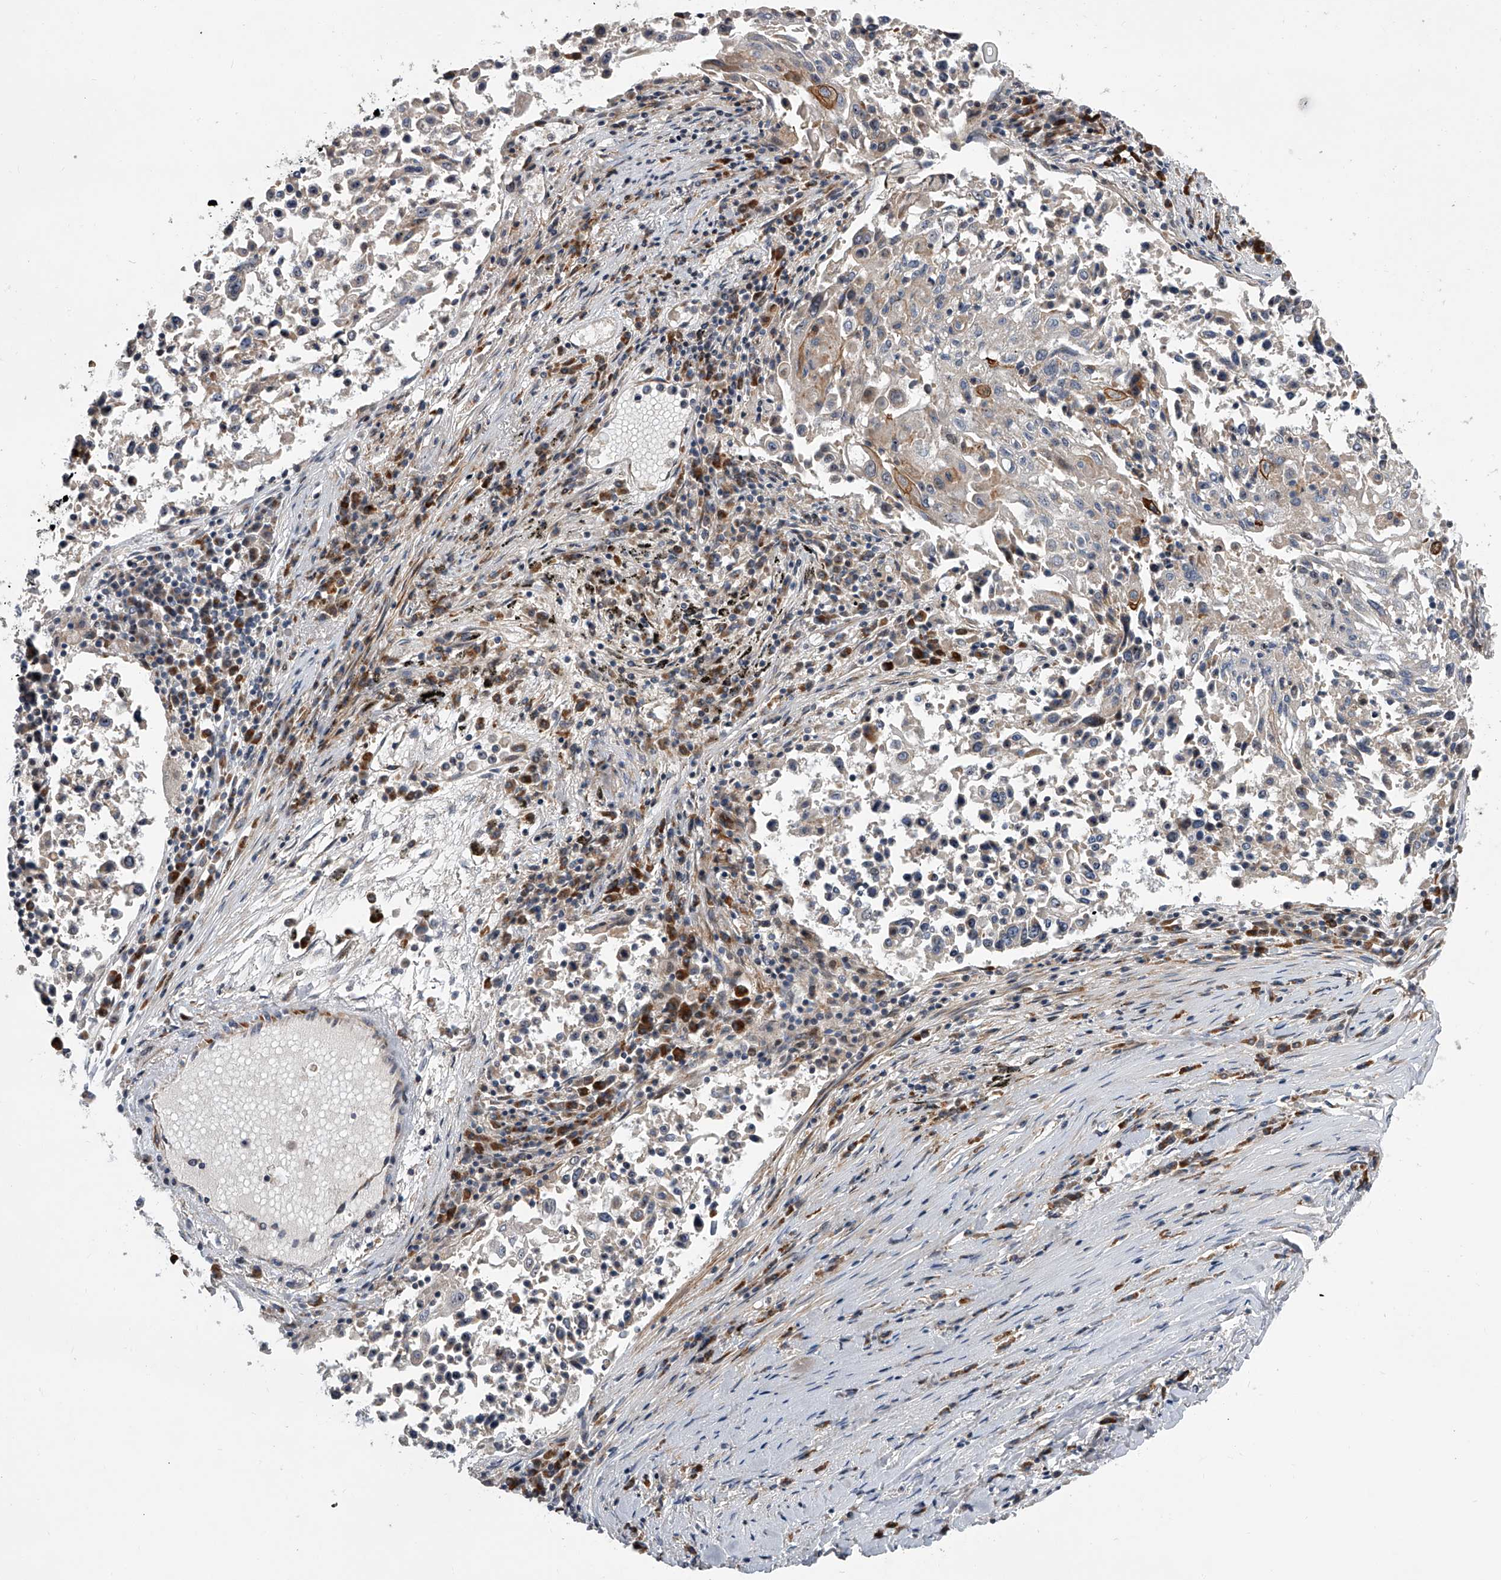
{"staining": {"intensity": "negative", "quantity": "none", "location": "none"}, "tissue": "lung cancer", "cell_type": "Tumor cells", "image_type": "cancer", "snomed": [{"axis": "morphology", "description": "Squamous cell carcinoma, NOS"}, {"axis": "topography", "description": "Lung"}], "caption": "There is no significant expression in tumor cells of lung cancer.", "gene": "DLGAP2", "patient": {"sex": "male", "age": 65}}